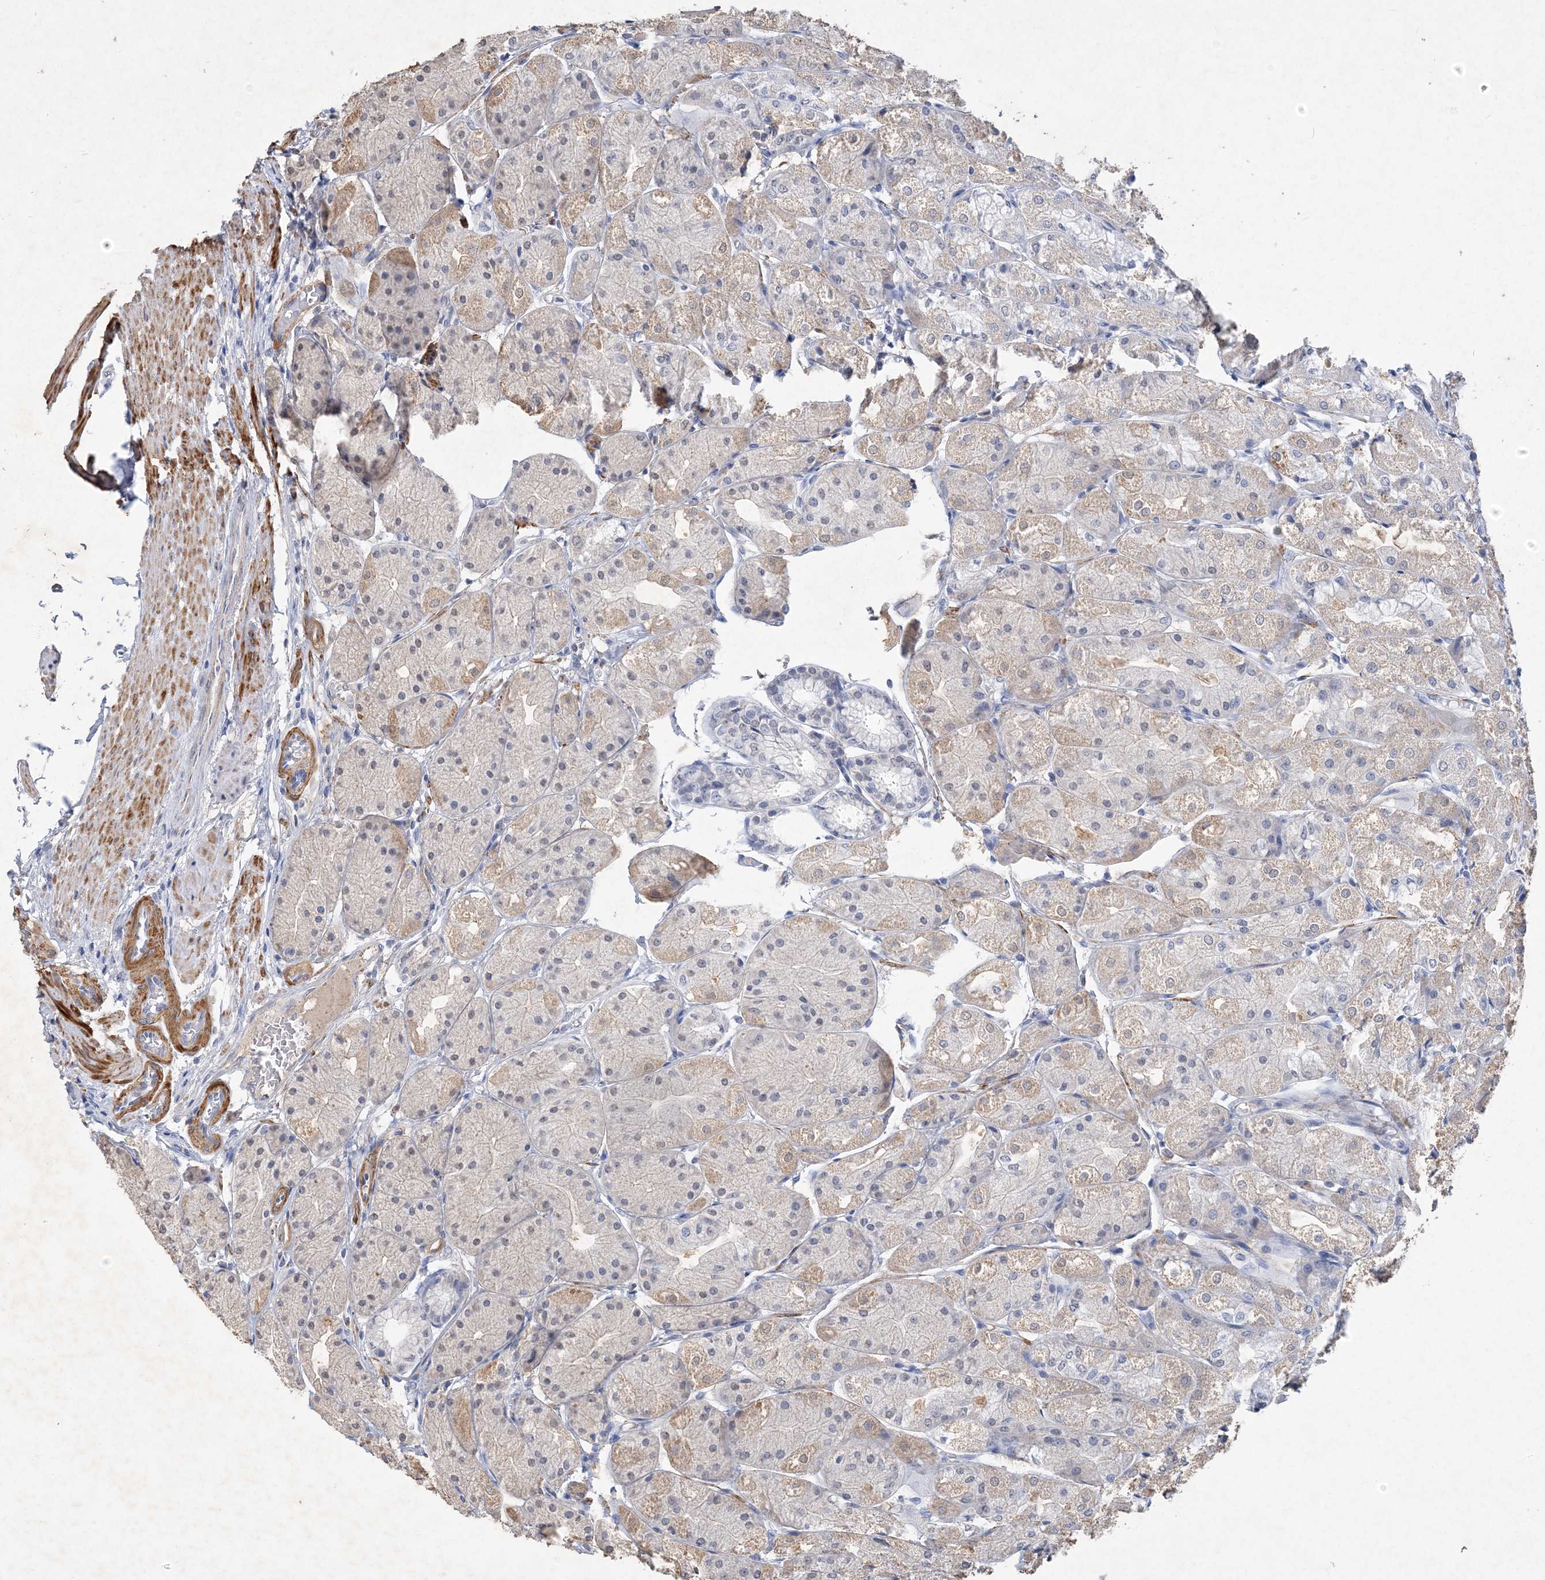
{"staining": {"intensity": "weak", "quantity": "25%-75%", "location": "cytoplasmic/membranous"}, "tissue": "stomach", "cell_type": "Glandular cells", "image_type": "normal", "snomed": [{"axis": "morphology", "description": "Normal tissue, NOS"}, {"axis": "topography", "description": "Stomach, upper"}], "caption": "Immunohistochemistry (IHC) histopathology image of benign human stomach stained for a protein (brown), which displays low levels of weak cytoplasmic/membranous expression in about 25%-75% of glandular cells.", "gene": "C11orf58", "patient": {"sex": "male", "age": 72}}